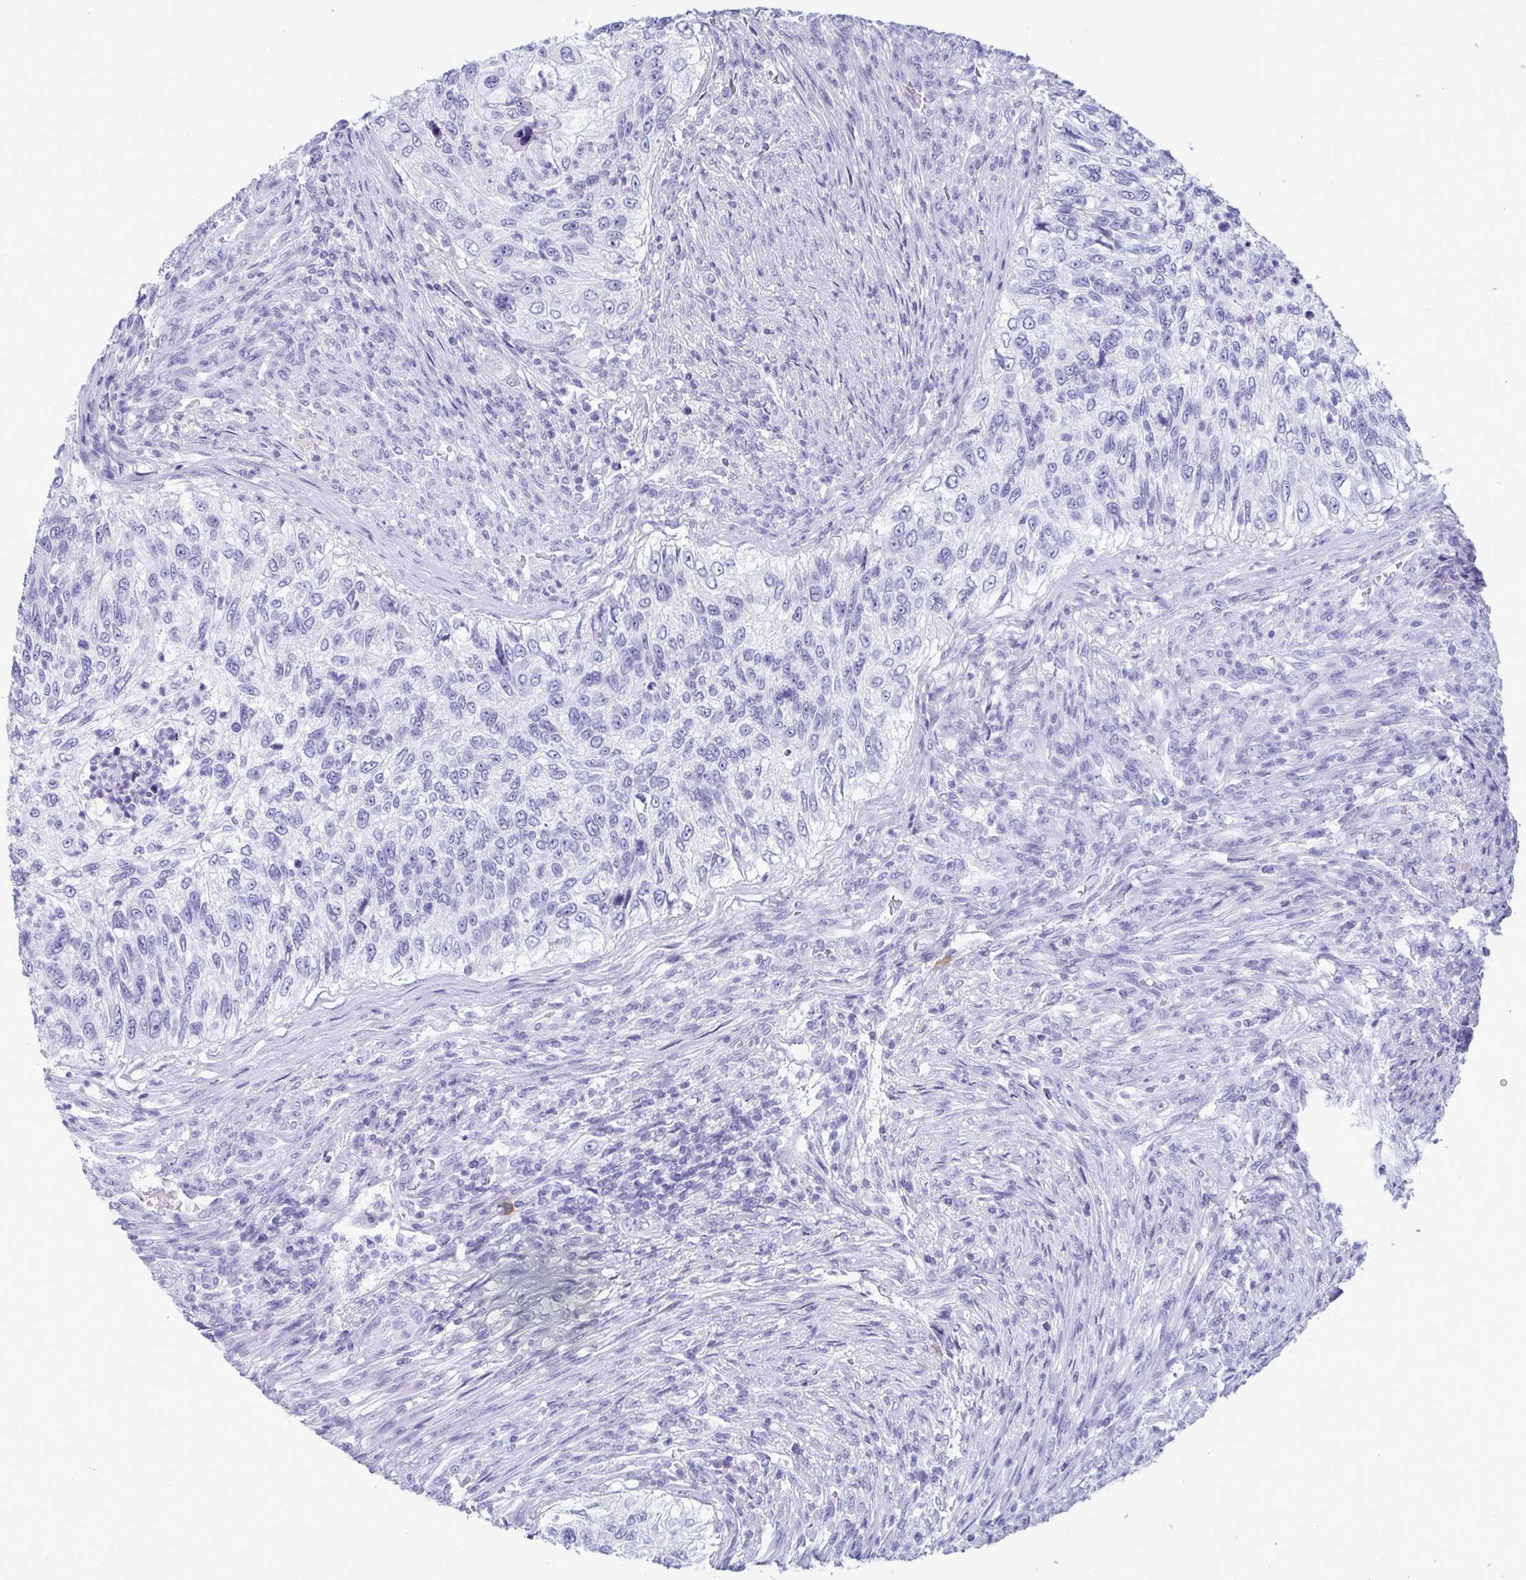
{"staining": {"intensity": "negative", "quantity": "none", "location": "none"}, "tissue": "urothelial cancer", "cell_type": "Tumor cells", "image_type": "cancer", "snomed": [{"axis": "morphology", "description": "Urothelial carcinoma, High grade"}, {"axis": "topography", "description": "Urinary bladder"}], "caption": "This is a photomicrograph of IHC staining of urothelial cancer, which shows no positivity in tumor cells.", "gene": "MS4A14", "patient": {"sex": "female", "age": 60}}